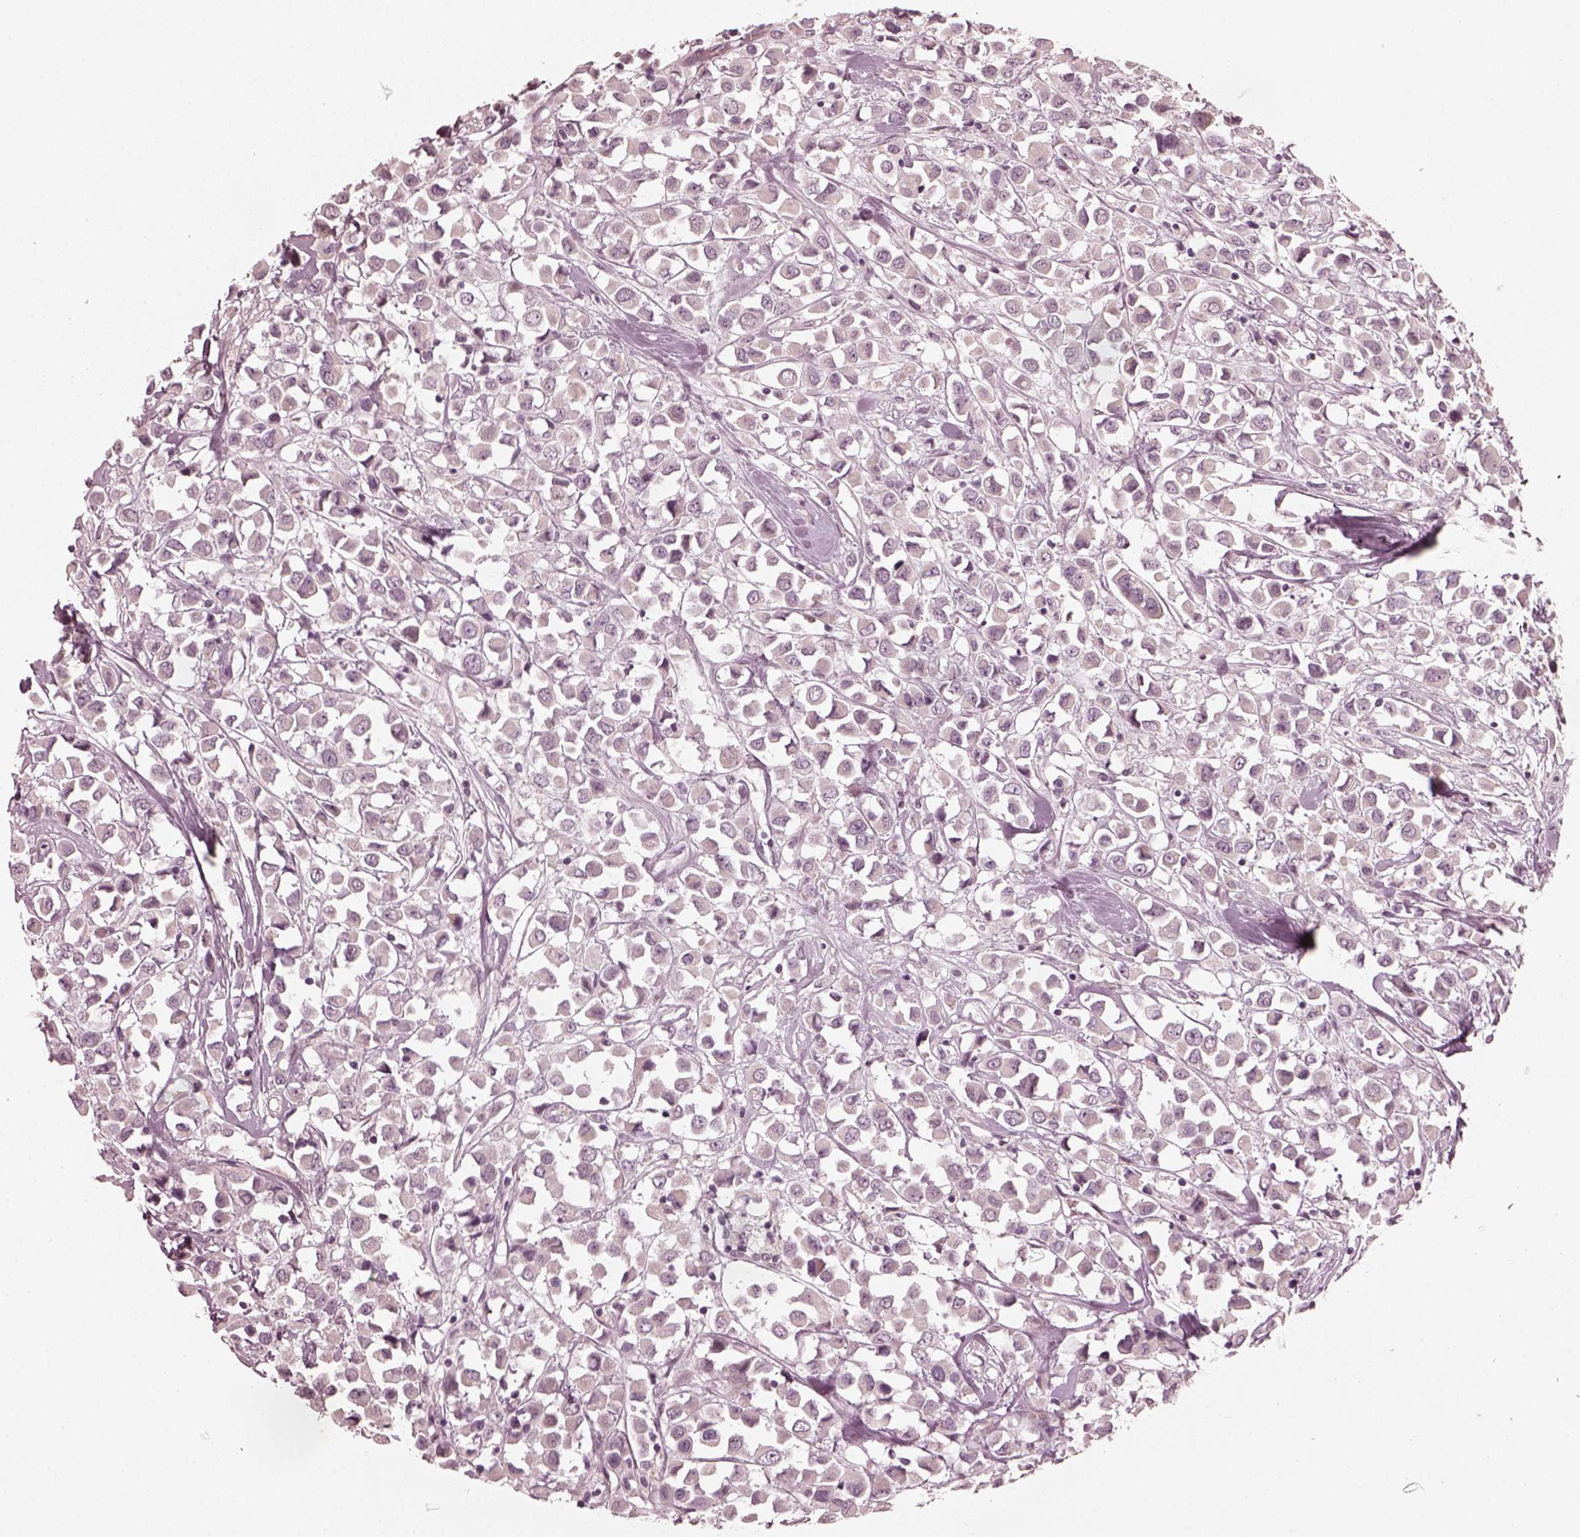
{"staining": {"intensity": "negative", "quantity": "none", "location": "none"}, "tissue": "breast cancer", "cell_type": "Tumor cells", "image_type": "cancer", "snomed": [{"axis": "morphology", "description": "Duct carcinoma"}, {"axis": "topography", "description": "Breast"}], "caption": "A high-resolution histopathology image shows immunohistochemistry (IHC) staining of breast infiltrating ductal carcinoma, which reveals no significant staining in tumor cells.", "gene": "CCDC170", "patient": {"sex": "female", "age": 61}}